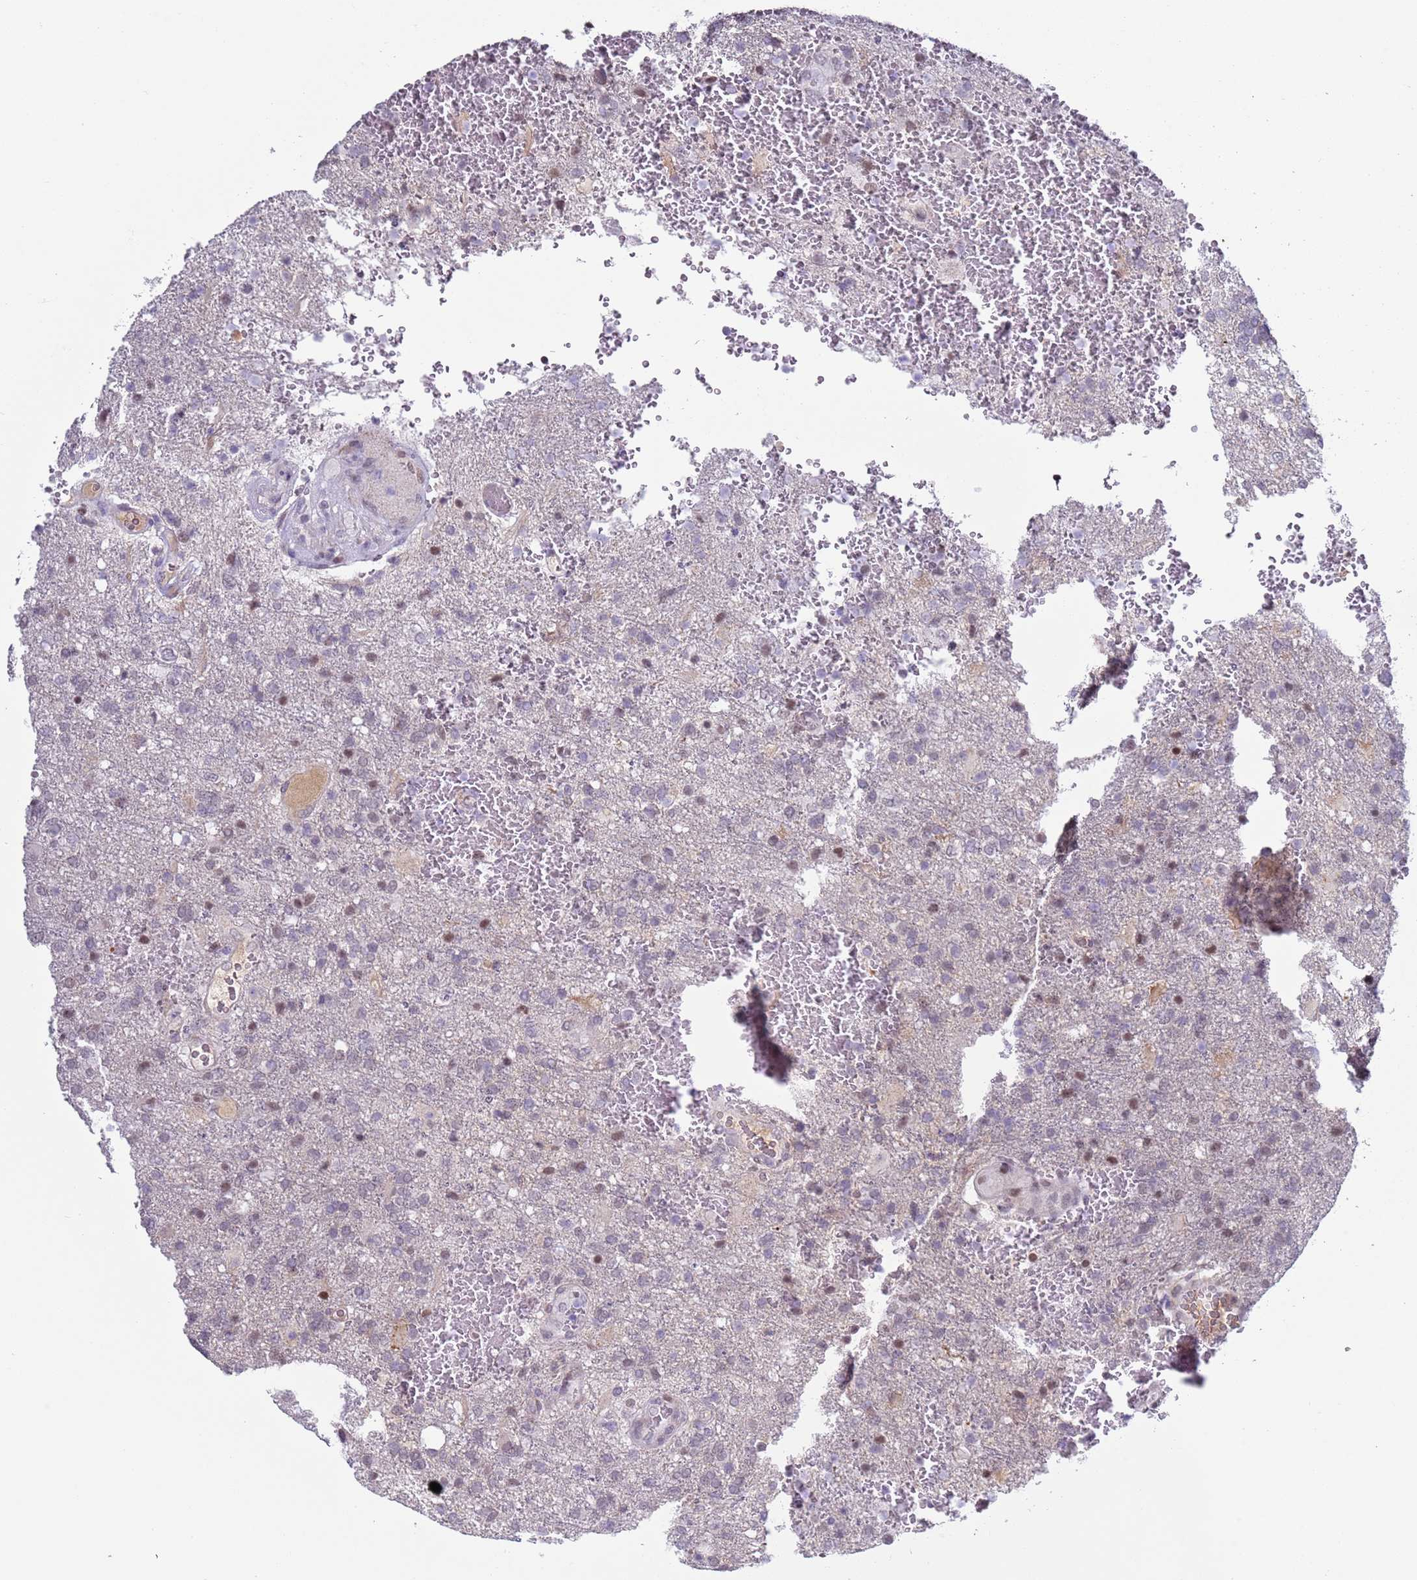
{"staining": {"intensity": "negative", "quantity": "none", "location": "none"}, "tissue": "glioma", "cell_type": "Tumor cells", "image_type": "cancer", "snomed": [{"axis": "morphology", "description": "Glioma, malignant, High grade"}, {"axis": "topography", "description": "Brain"}], "caption": "The immunohistochemistry photomicrograph has no significant positivity in tumor cells of malignant glioma (high-grade) tissue. (DAB (3,3'-diaminobenzidine) IHC, high magnification).", "gene": "NPAP1", "patient": {"sex": "female", "age": 74}}